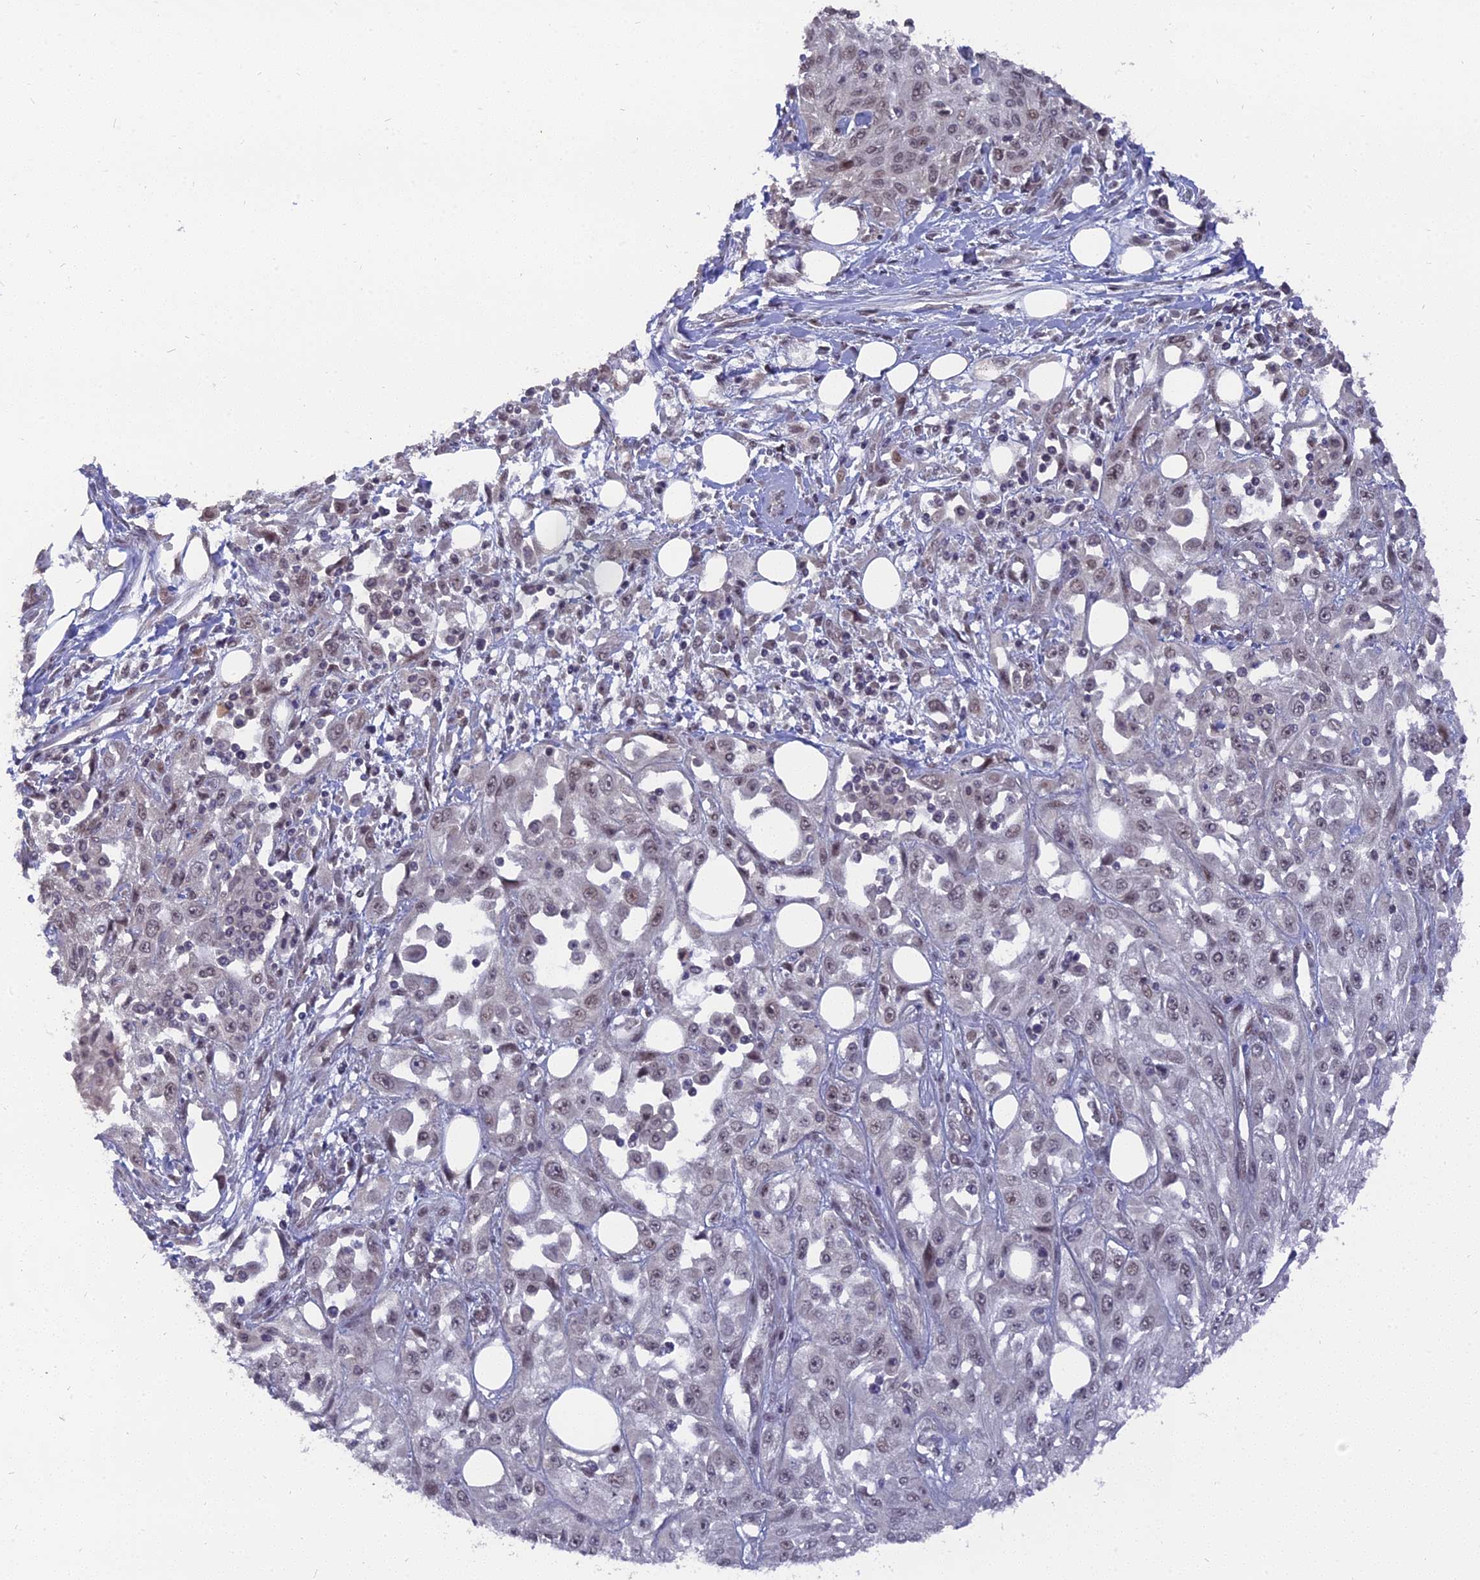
{"staining": {"intensity": "weak", "quantity": "25%-75%", "location": "nuclear"}, "tissue": "skin cancer", "cell_type": "Tumor cells", "image_type": "cancer", "snomed": [{"axis": "morphology", "description": "Squamous cell carcinoma, NOS"}, {"axis": "morphology", "description": "Squamous cell carcinoma, metastatic, NOS"}, {"axis": "topography", "description": "Skin"}, {"axis": "topography", "description": "Lymph node"}], "caption": "DAB immunohistochemical staining of human skin cancer (squamous cell carcinoma) shows weak nuclear protein expression in approximately 25%-75% of tumor cells.", "gene": "NR1H3", "patient": {"sex": "male", "age": 75}}